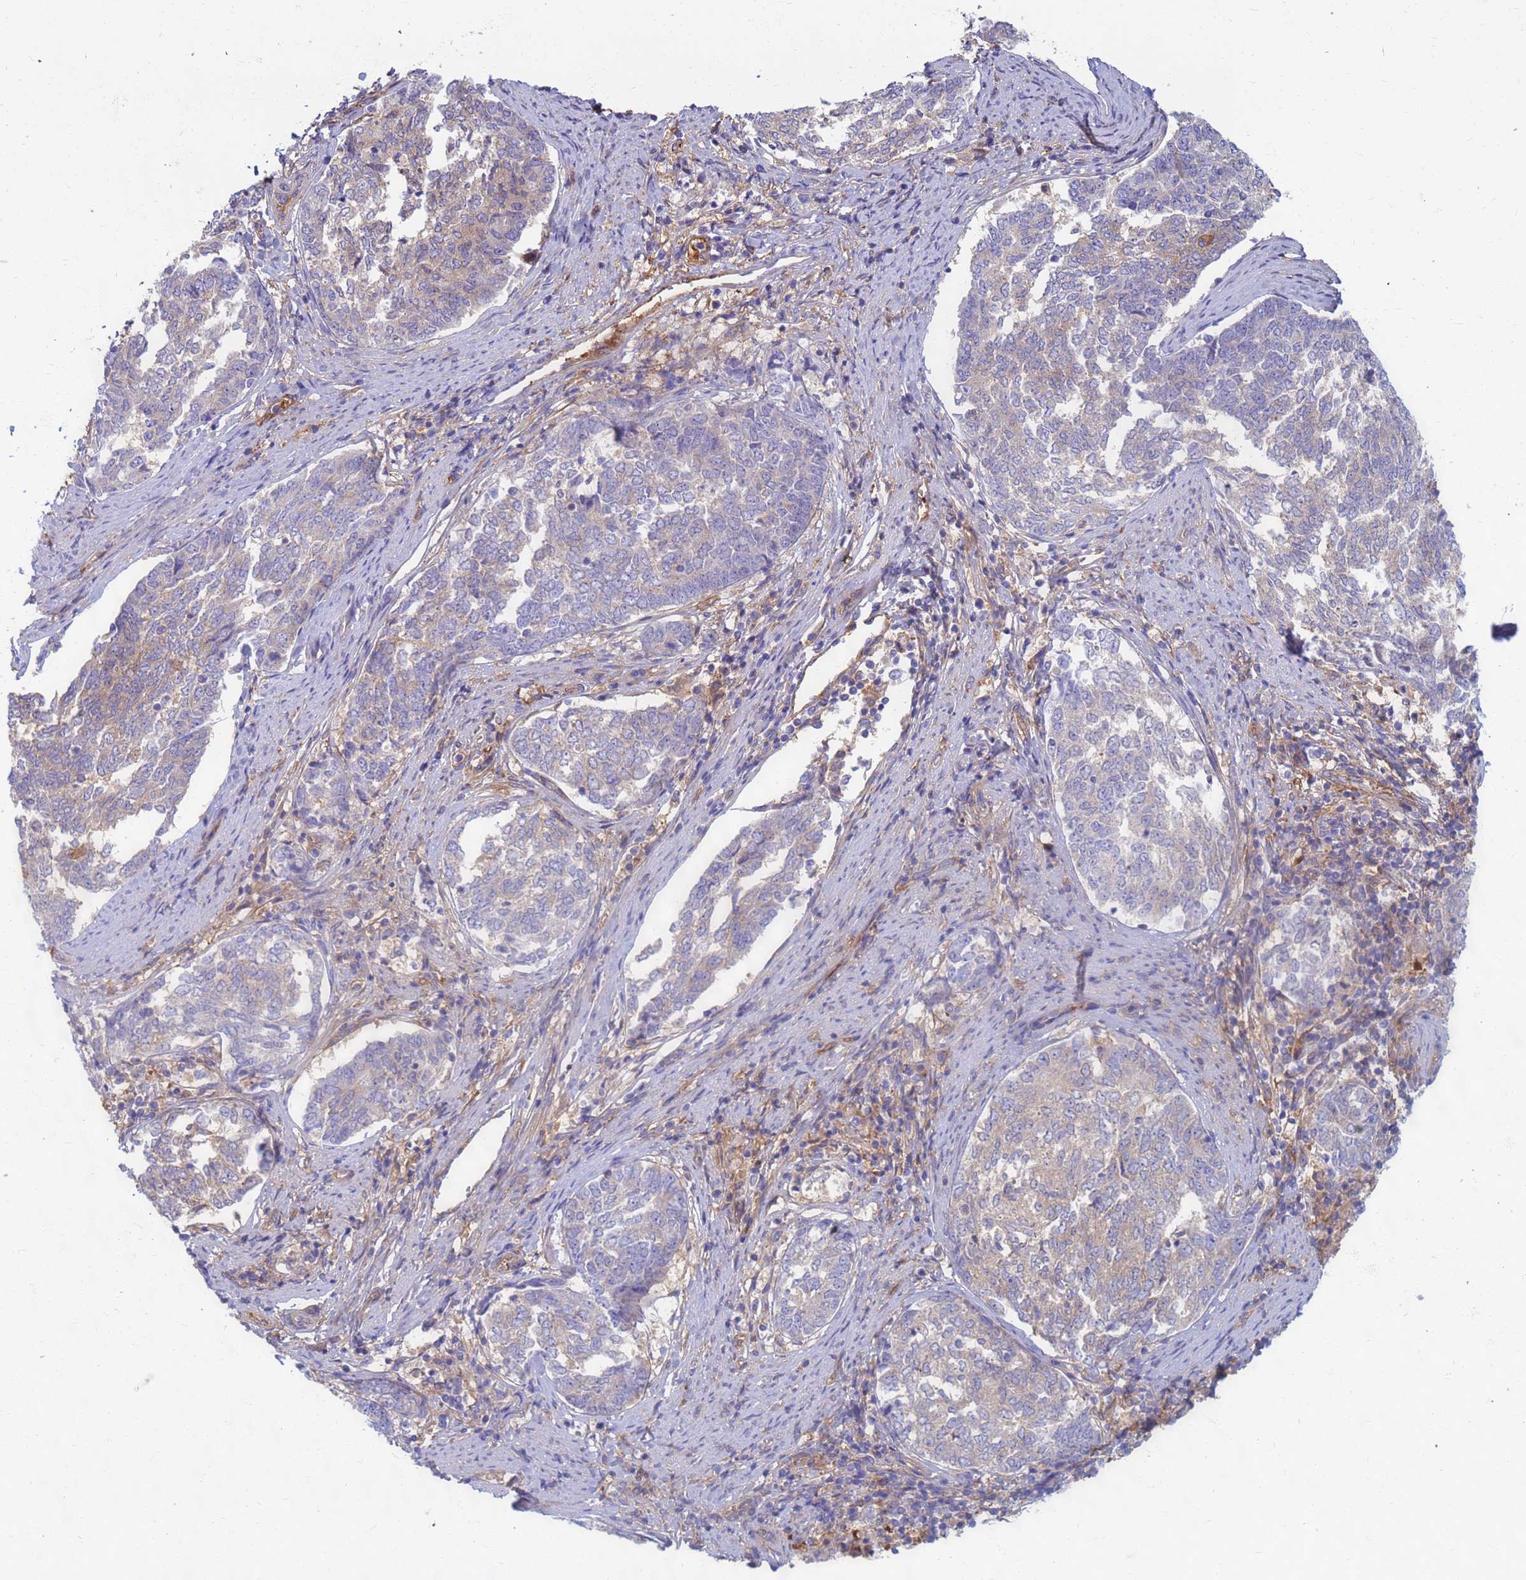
{"staining": {"intensity": "weak", "quantity": "25%-75%", "location": "cytoplasmic/membranous"}, "tissue": "endometrial cancer", "cell_type": "Tumor cells", "image_type": "cancer", "snomed": [{"axis": "morphology", "description": "Adenocarcinoma, NOS"}, {"axis": "topography", "description": "Endometrium"}], "caption": "Protein positivity by IHC displays weak cytoplasmic/membranous staining in approximately 25%-75% of tumor cells in adenocarcinoma (endometrial).", "gene": "EEA1", "patient": {"sex": "female", "age": 80}}